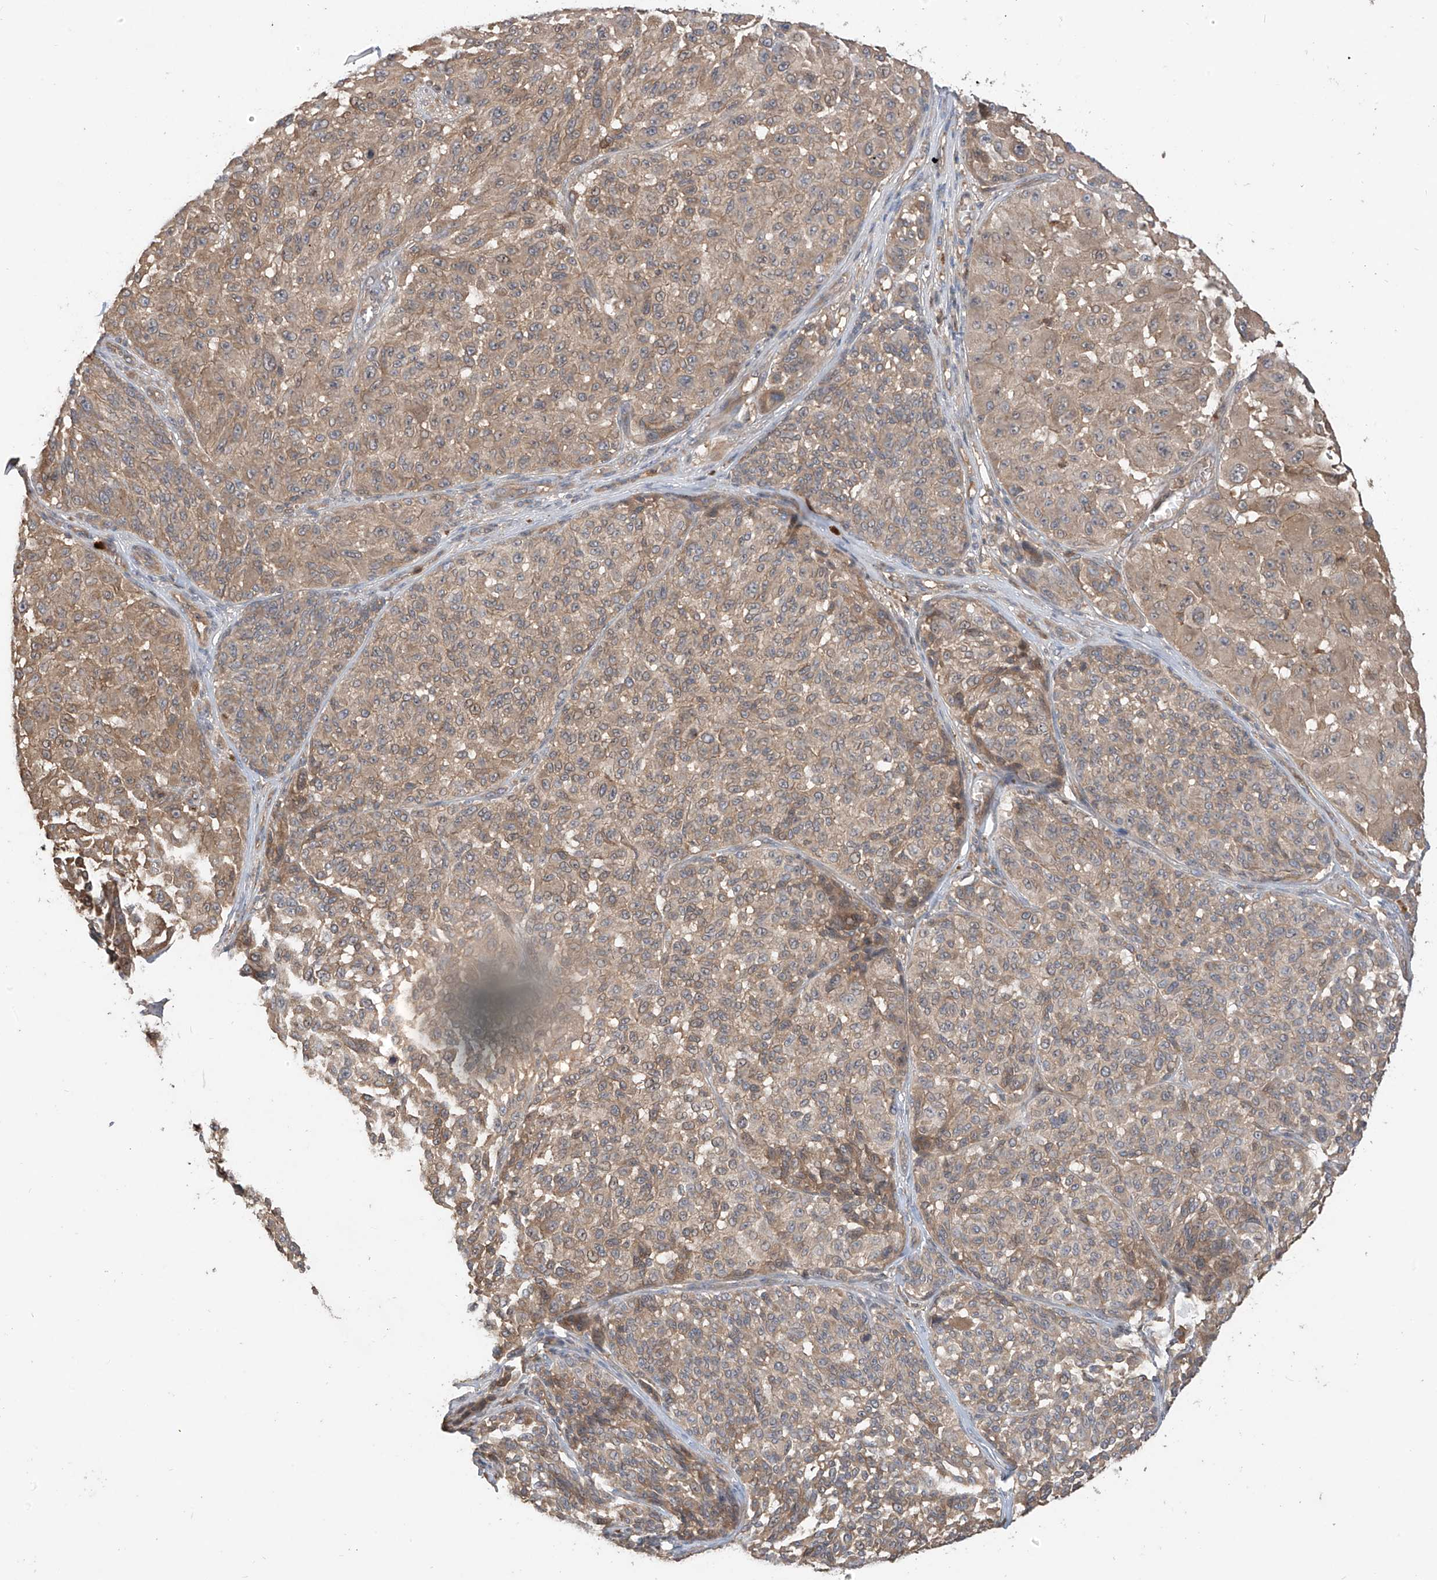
{"staining": {"intensity": "moderate", "quantity": ">75%", "location": "cytoplasmic/membranous"}, "tissue": "melanoma", "cell_type": "Tumor cells", "image_type": "cancer", "snomed": [{"axis": "morphology", "description": "Malignant melanoma, NOS"}, {"axis": "topography", "description": "Skin"}], "caption": "This image exhibits immunohistochemistry (IHC) staining of human malignant melanoma, with medium moderate cytoplasmic/membranous expression in about >75% of tumor cells.", "gene": "CACNA2D4", "patient": {"sex": "male", "age": 83}}